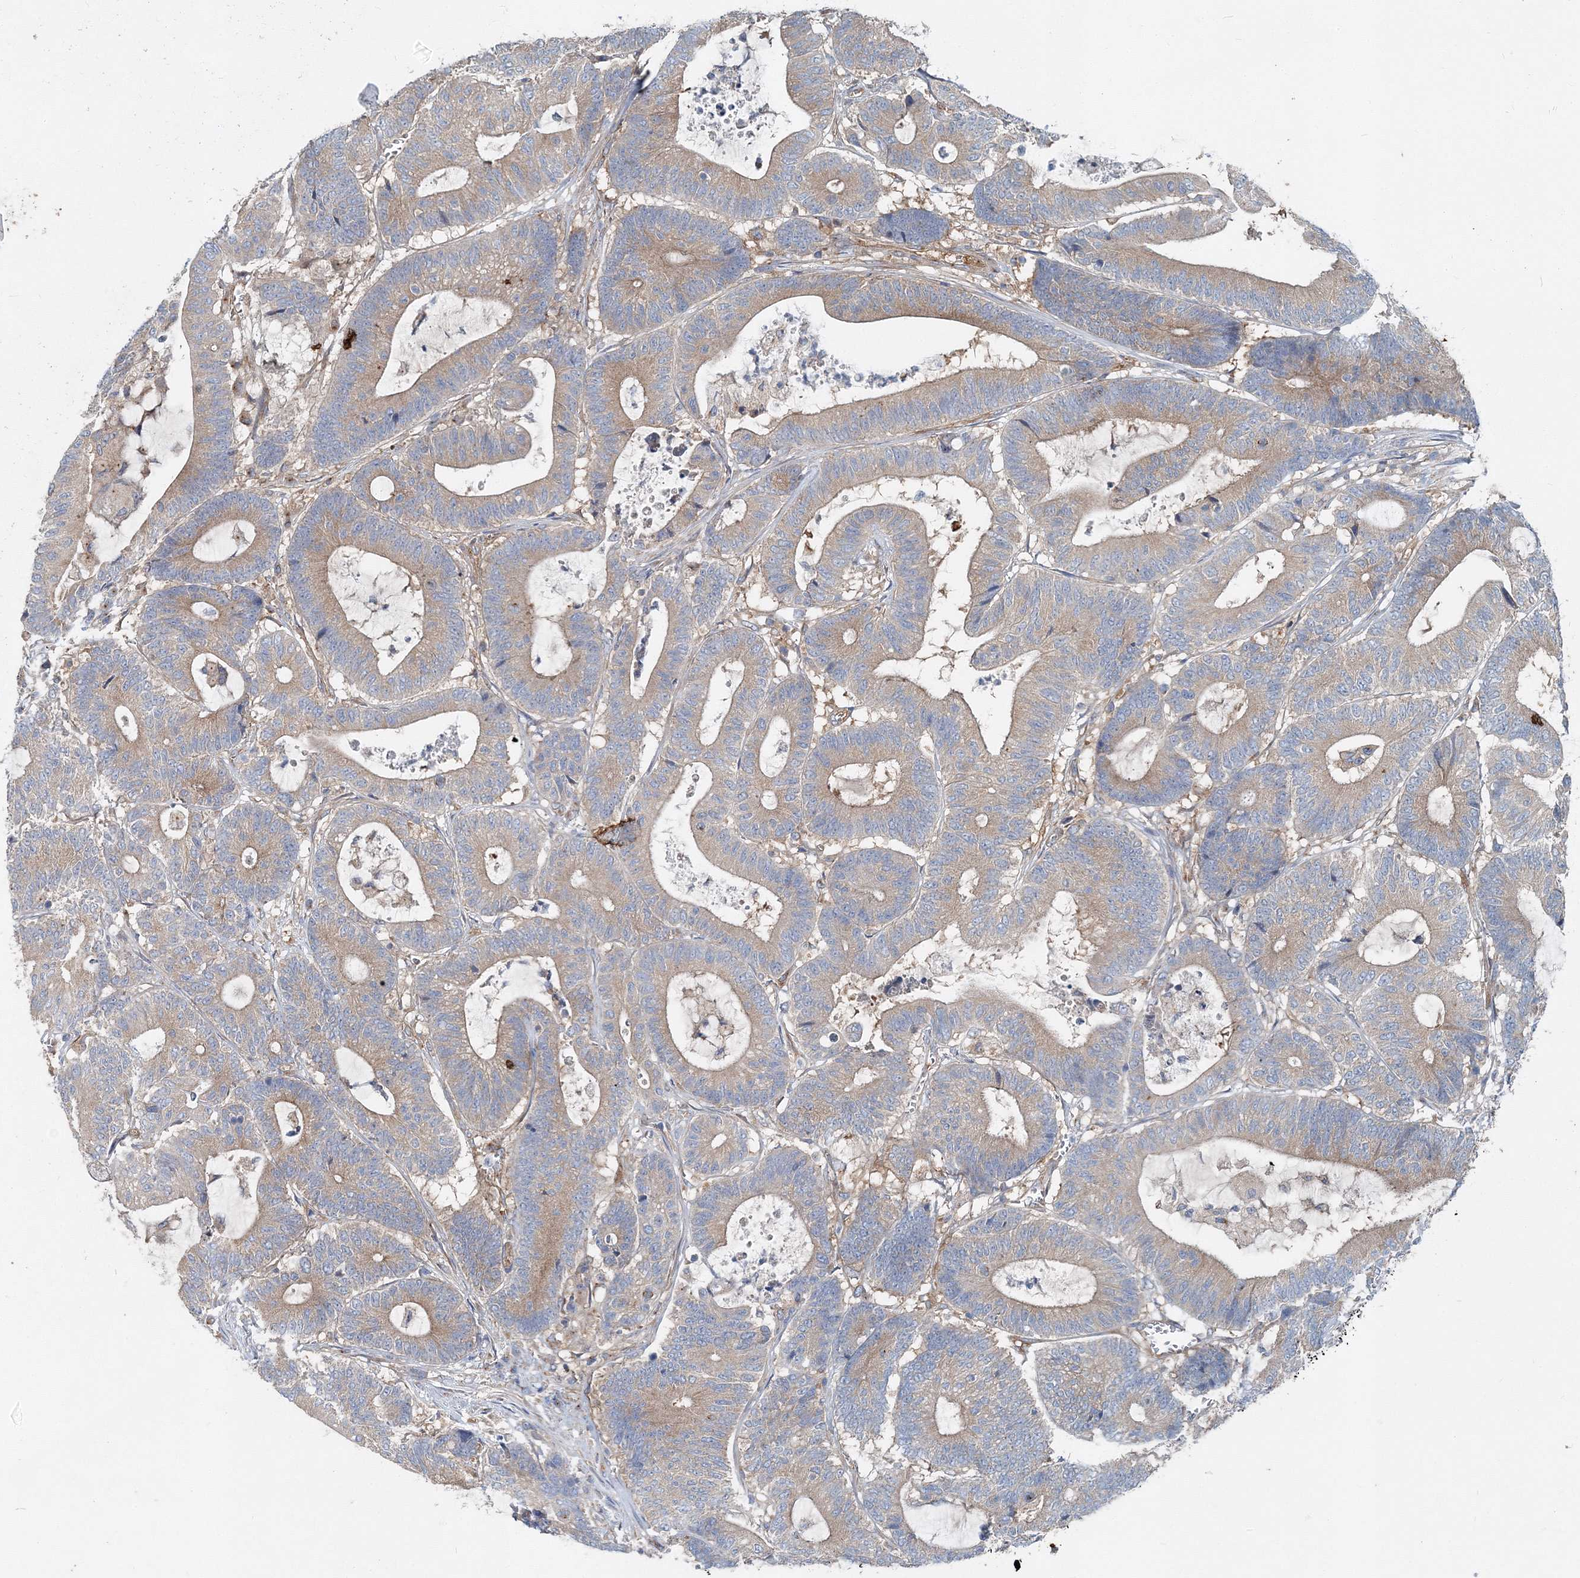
{"staining": {"intensity": "weak", "quantity": ">75%", "location": "cytoplasmic/membranous"}, "tissue": "colorectal cancer", "cell_type": "Tumor cells", "image_type": "cancer", "snomed": [{"axis": "morphology", "description": "Adenocarcinoma, NOS"}, {"axis": "topography", "description": "Colon"}], "caption": "Protein expression analysis of human colorectal adenocarcinoma reveals weak cytoplasmic/membranous staining in approximately >75% of tumor cells.", "gene": "MPHOSPH9", "patient": {"sex": "female", "age": 84}}